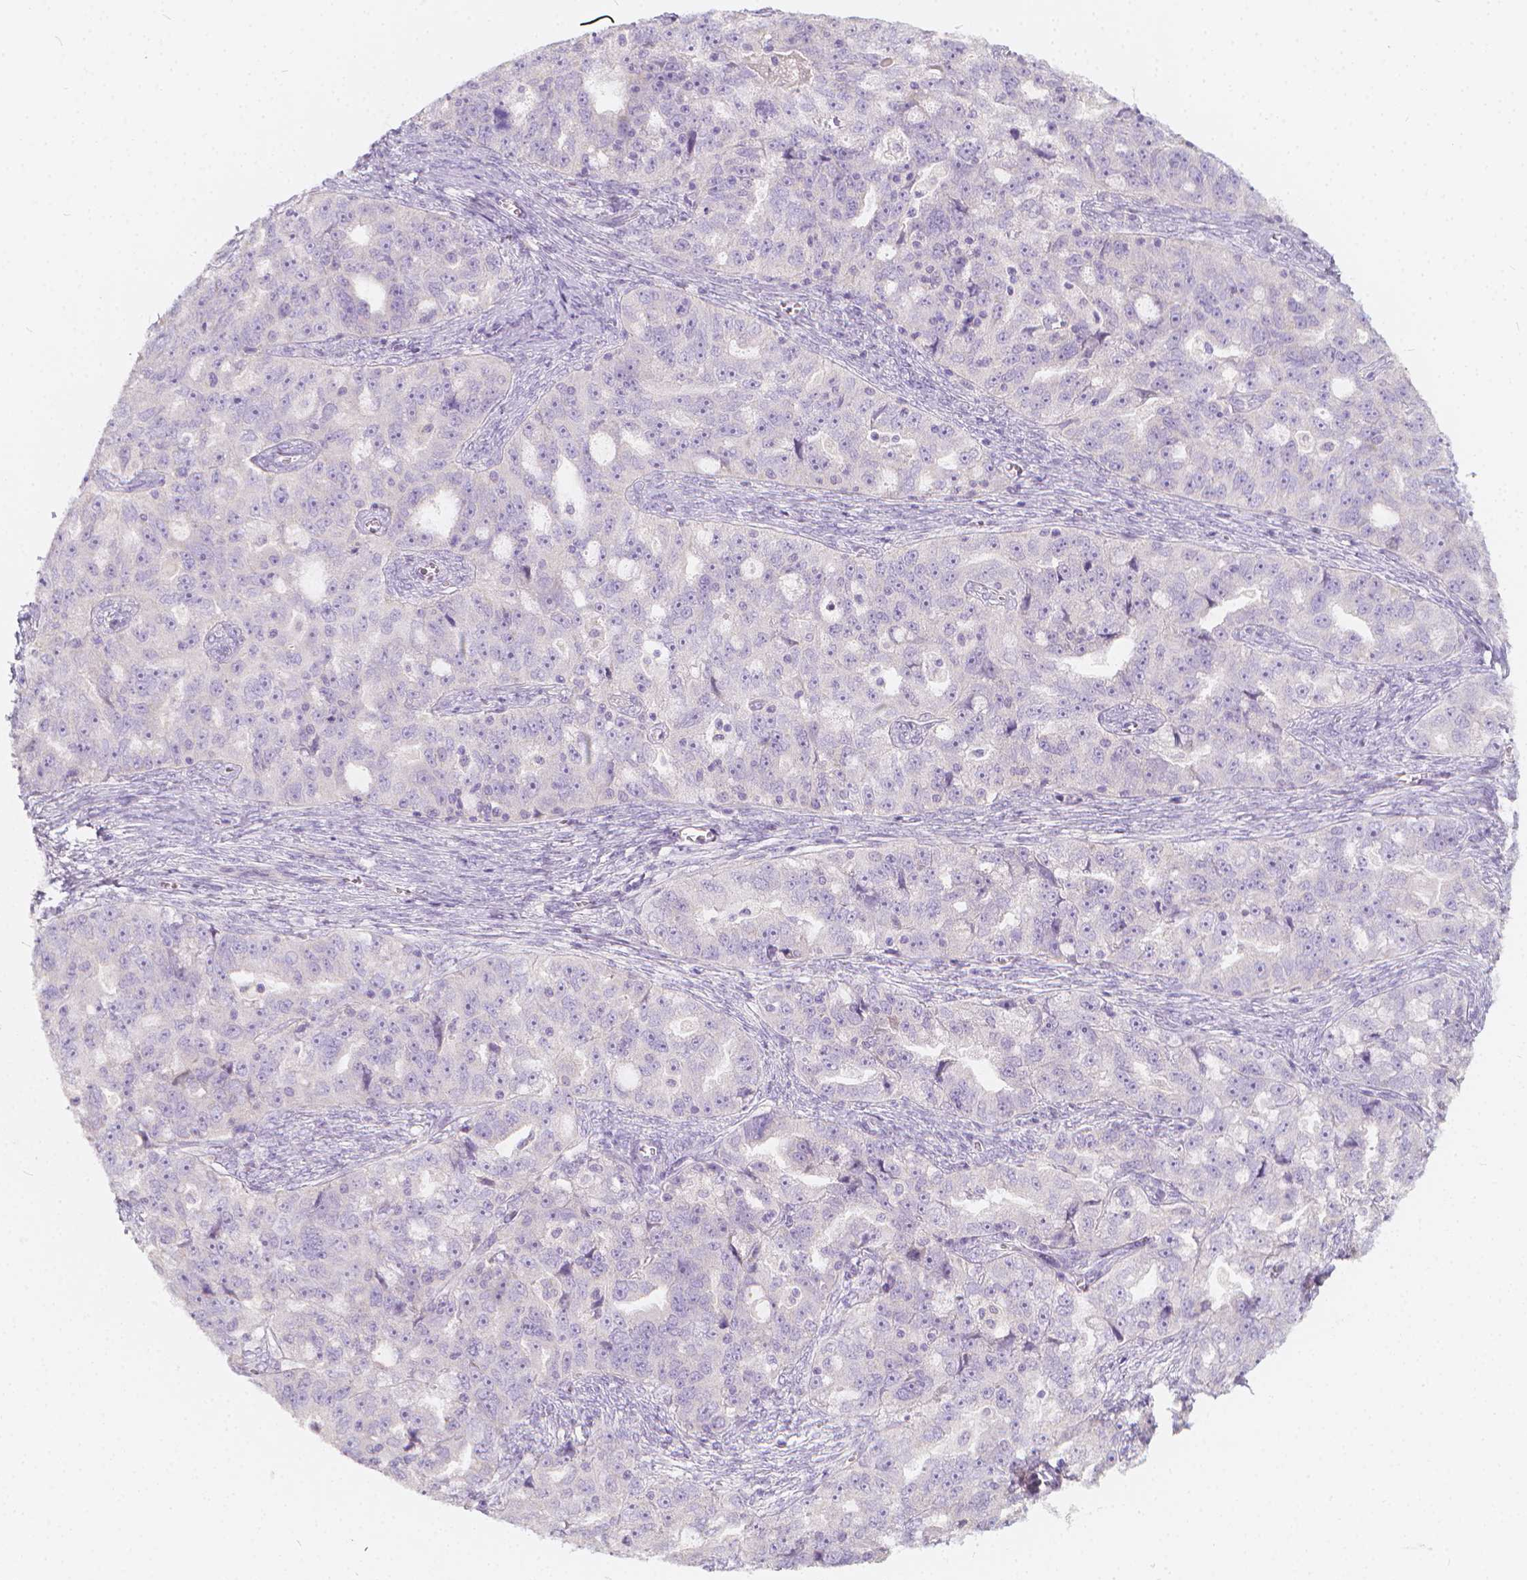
{"staining": {"intensity": "negative", "quantity": "none", "location": "none"}, "tissue": "ovarian cancer", "cell_type": "Tumor cells", "image_type": "cancer", "snomed": [{"axis": "morphology", "description": "Cystadenocarcinoma, serous, NOS"}, {"axis": "topography", "description": "Ovary"}], "caption": "Immunohistochemistry photomicrograph of human ovarian cancer stained for a protein (brown), which displays no expression in tumor cells.", "gene": "RBFOX1", "patient": {"sex": "female", "age": 51}}